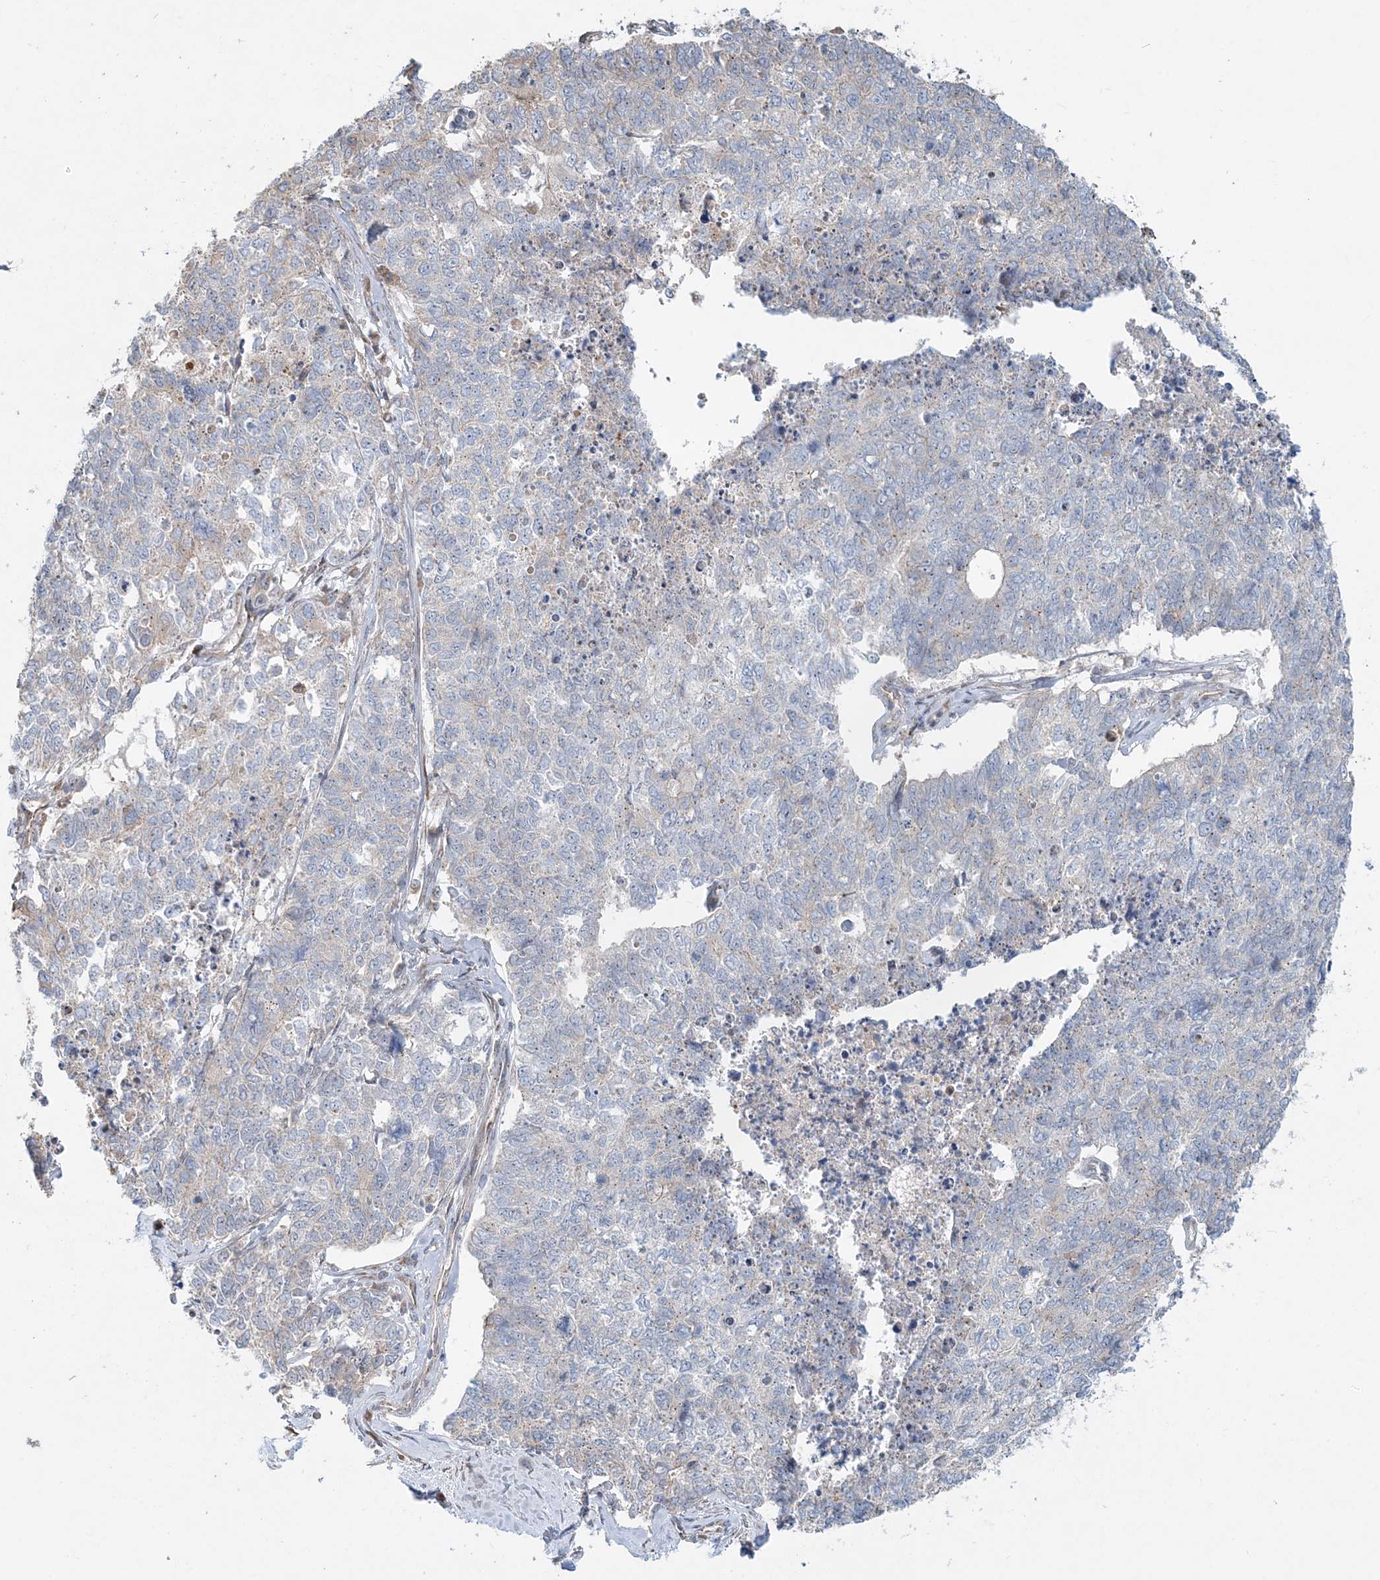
{"staining": {"intensity": "negative", "quantity": "none", "location": "none"}, "tissue": "cervical cancer", "cell_type": "Tumor cells", "image_type": "cancer", "snomed": [{"axis": "morphology", "description": "Squamous cell carcinoma, NOS"}, {"axis": "topography", "description": "Cervix"}], "caption": "Immunohistochemical staining of squamous cell carcinoma (cervical) reveals no significant expression in tumor cells.", "gene": "CXXC5", "patient": {"sex": "female", "age": 63}}